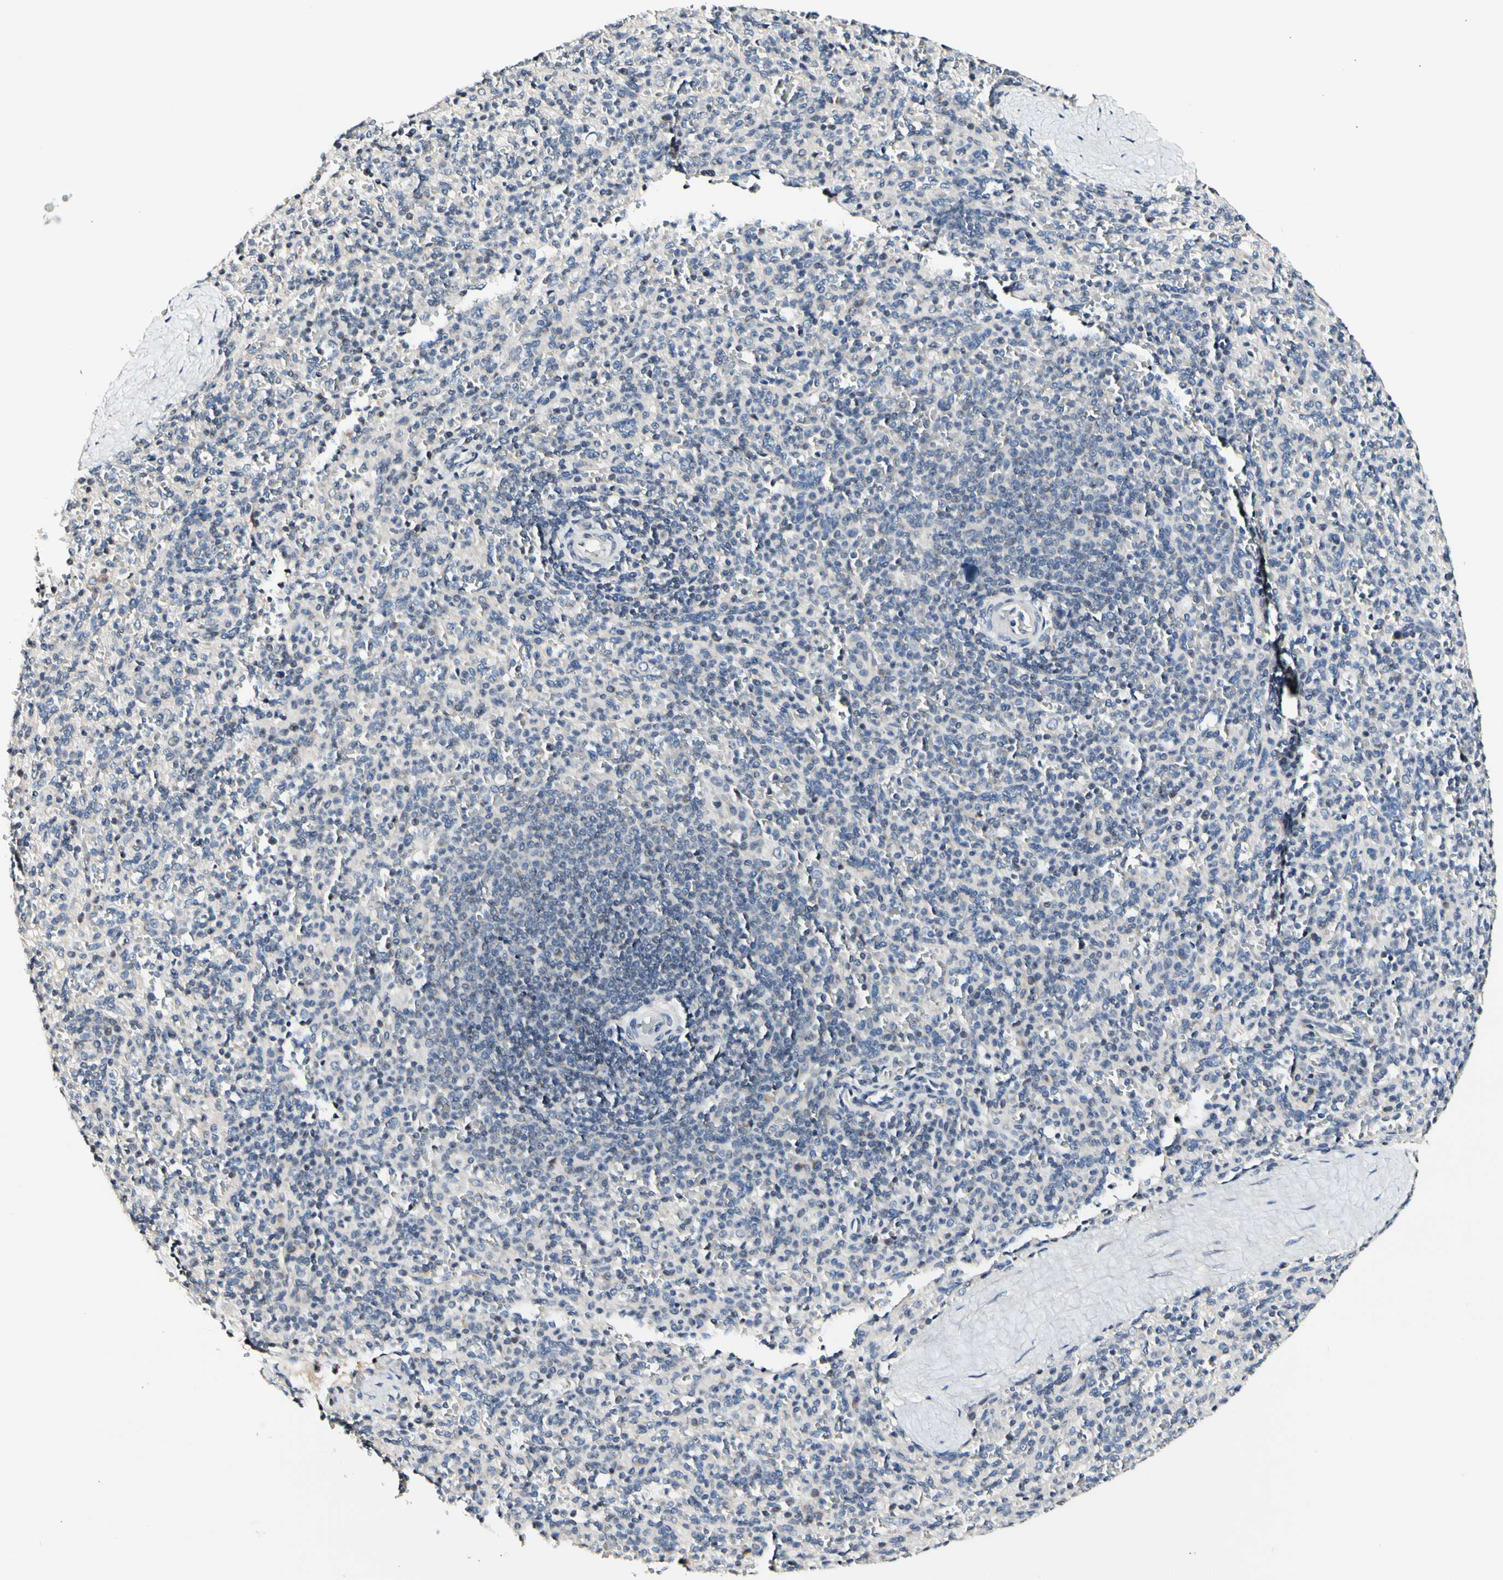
{"staining": {"intensity": "negative", "quantity": "none", "location": "none"}, "tissue": "spleen", "cell_type": "Cells in red pulp", "image_type": "normal", "snomed": [{"axis": "morphology", "description": "Normal tissue, NOS"}, {"axis": "topography", "description": "Spleen"}], "caption": "The image demonstrates no staining of cells in red pulp in normal spleen.", "gene": "SOX30", "patient": {"sex": "male", "age": 36}}